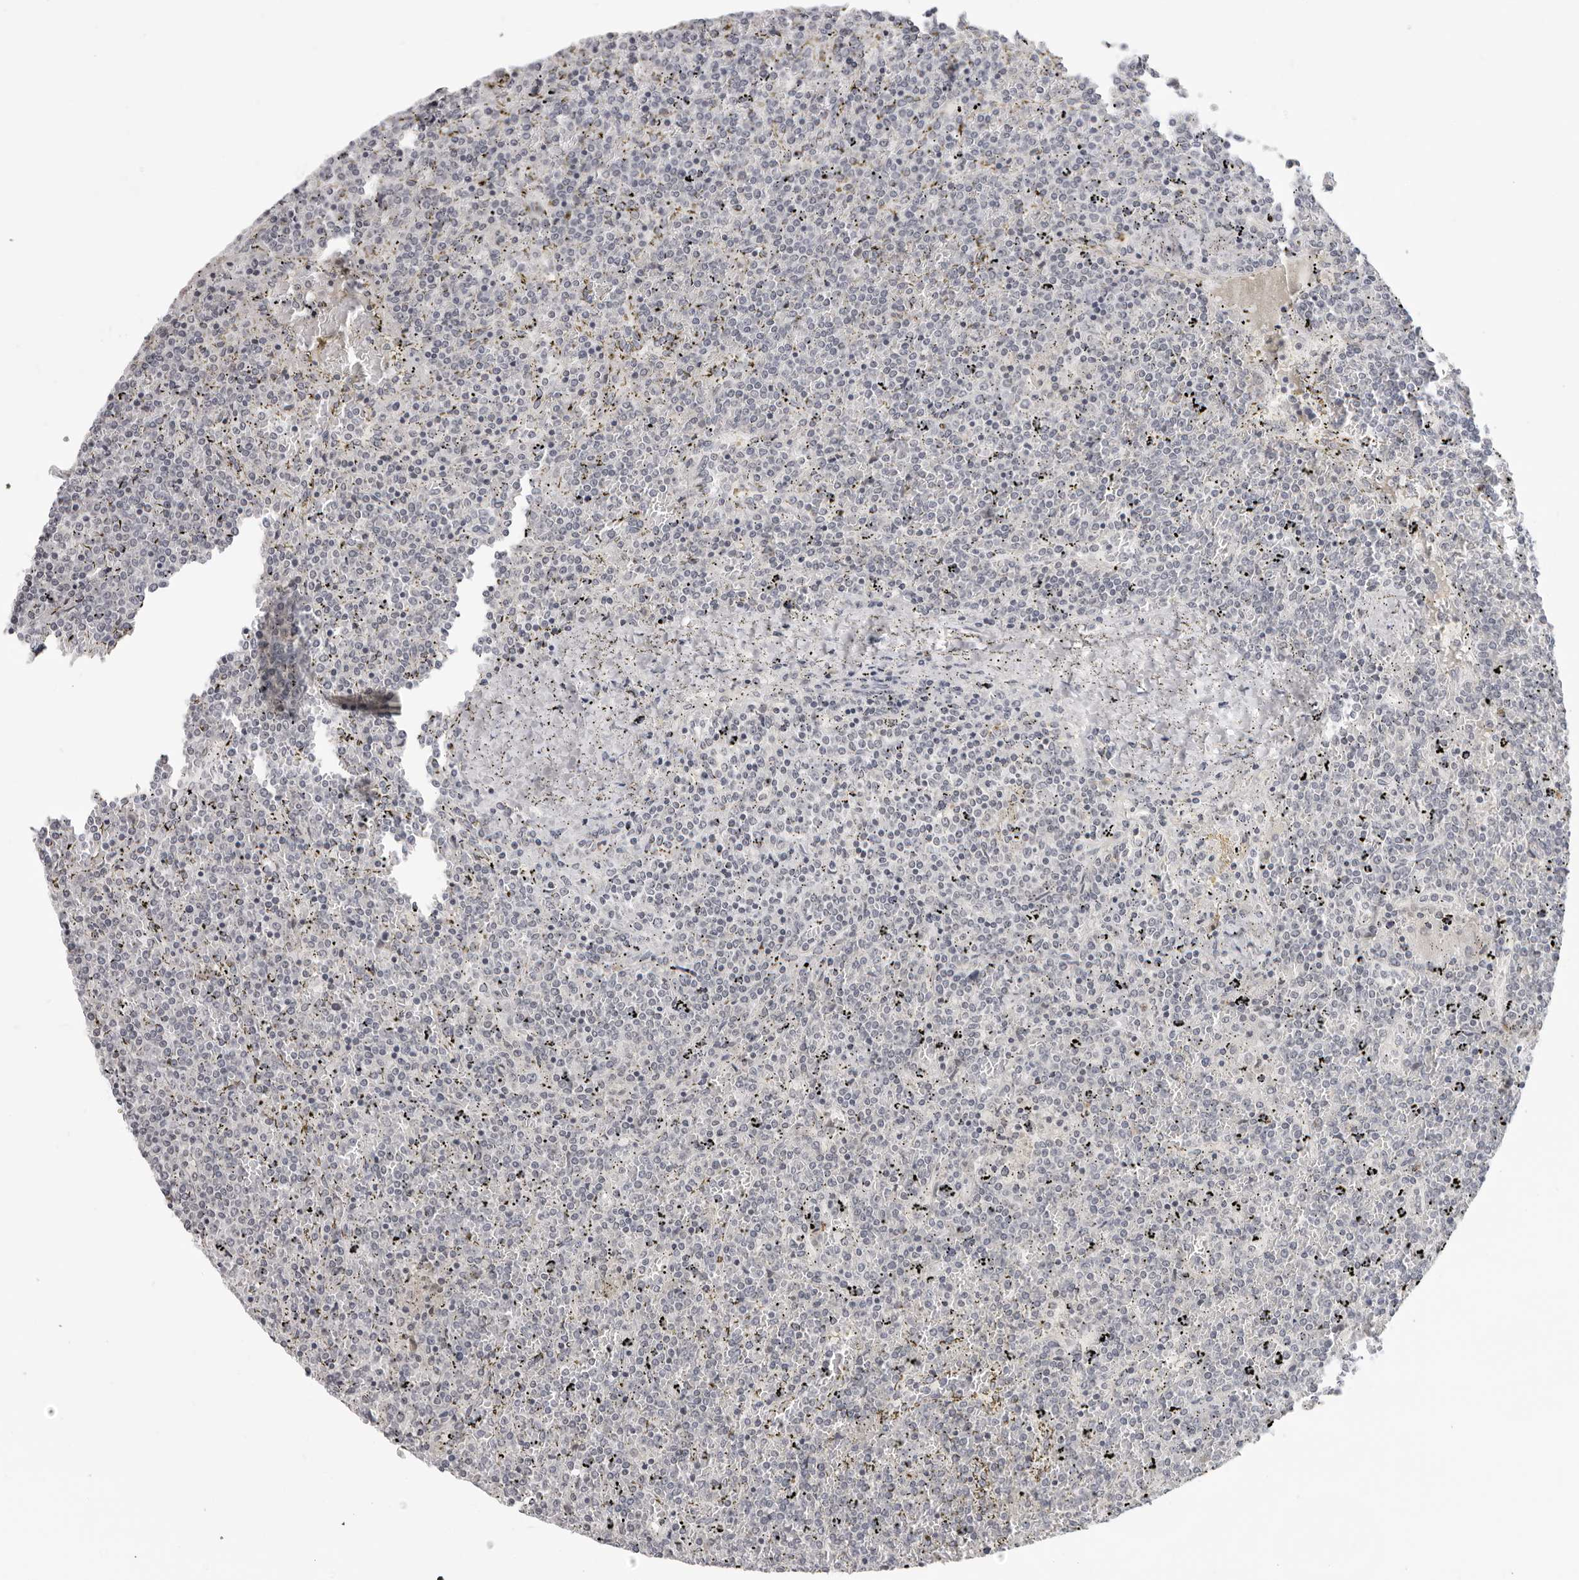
{"staining": {"intensity": "negative", "quantity": "none", "location": "none"}, "tissue": "lymphoma", "cell_type": "Tumor cells", "image_type": "cancer", "snomed": [{"axis": "morphology", "description": "Malignant lymphoma, non-Hodgkin's type, Low grade"}, {"axis": "topography", "description": "Spleen"}], "caption": "Tumor cells show no significant staining in low-grade malignant lymphoma, non-Hodgkin's type.", "gene": "ACP6", "patient": {"sex": "female", "age": 19}}